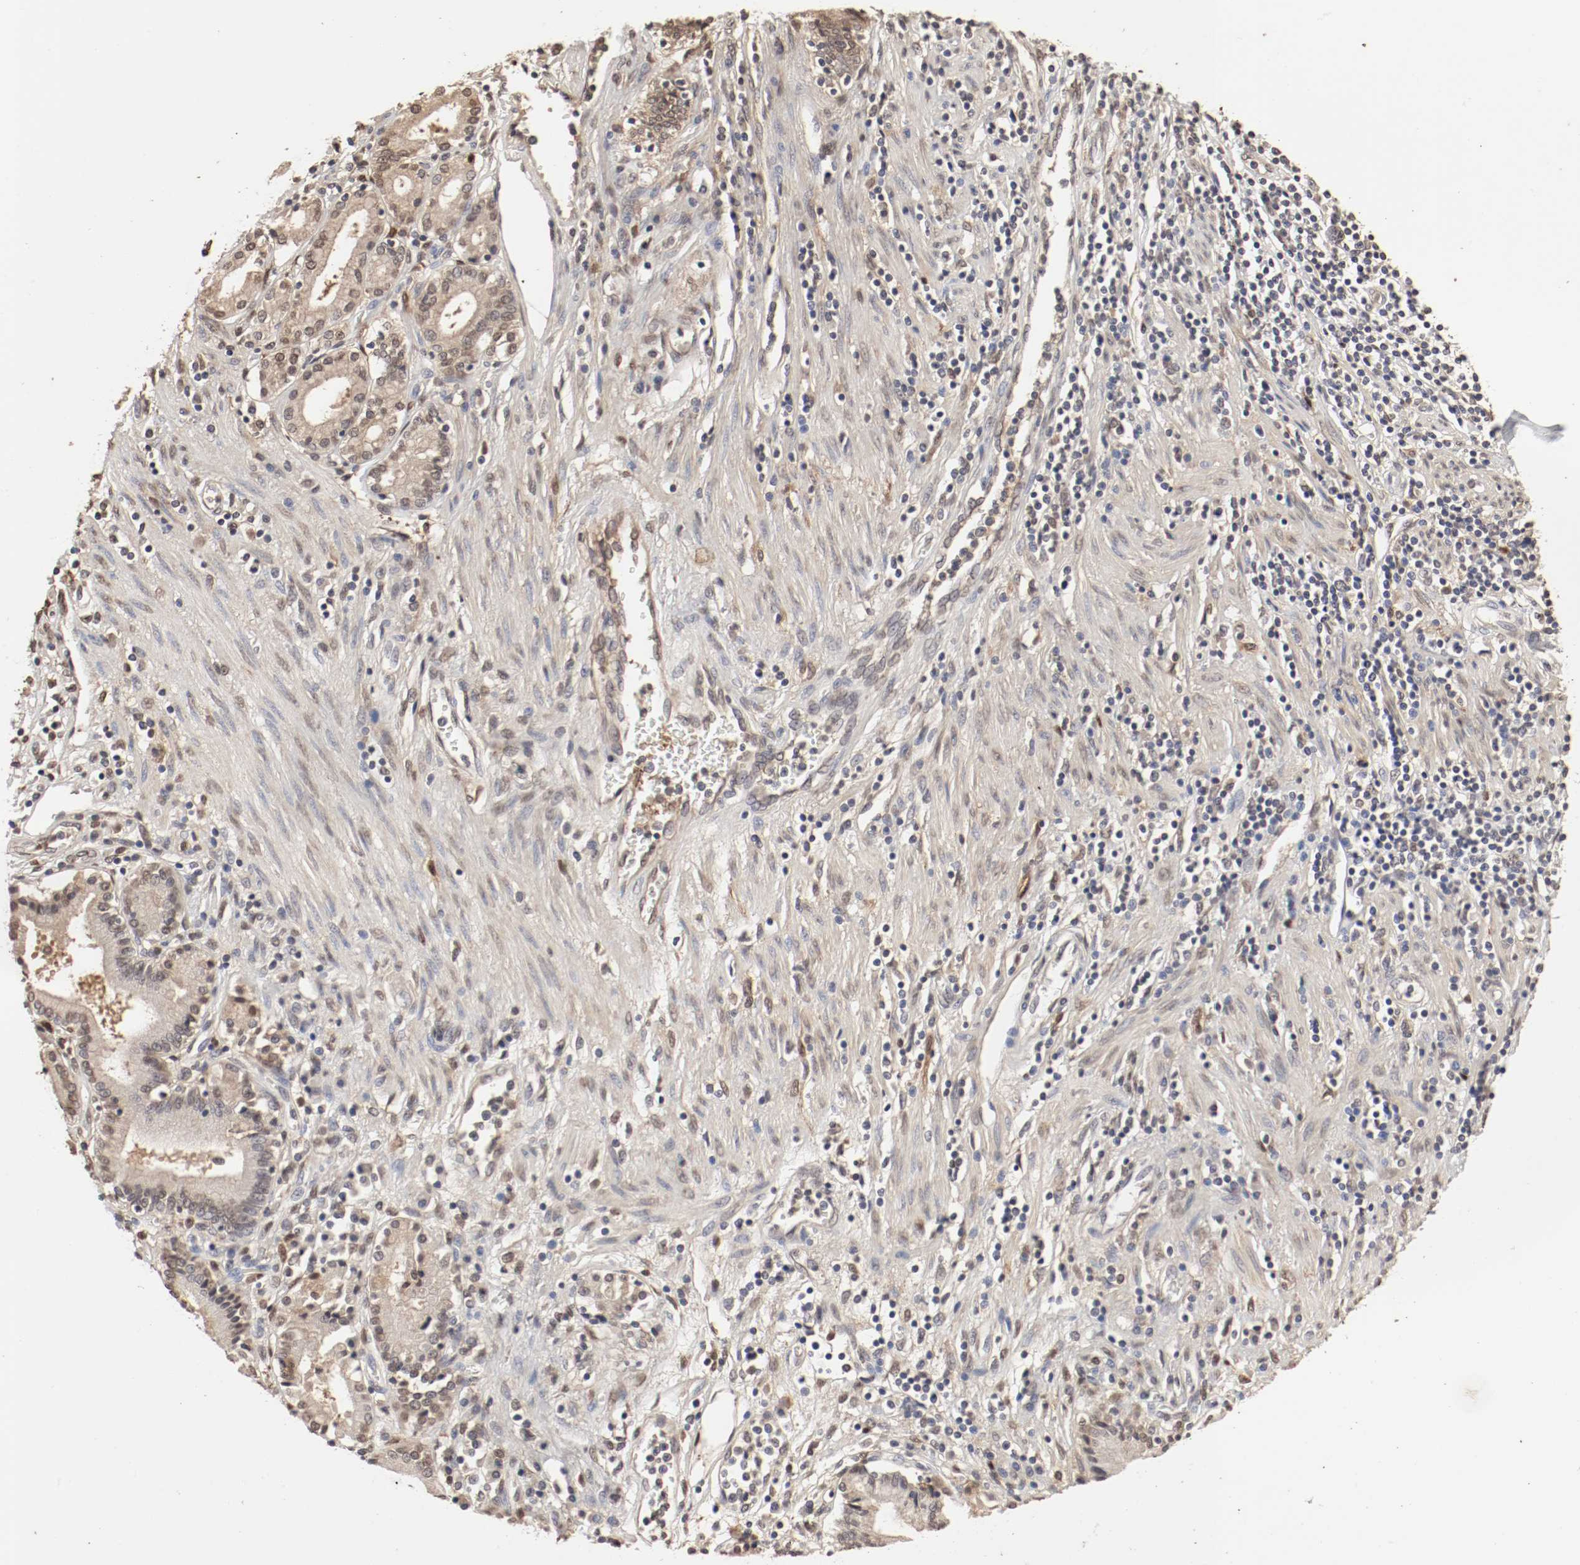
{"staining": {"intensity": "weak", "quantity": "<25%", "location": "cytoplasmic/membranous,nuclear"}, "tissue": "pancreatic cancer", "cell_type": "Tumor cells", "image_type": "cancer", "snomed": [{"axis": "morphology", "description": "Adenocarcinoma, NOS"}, {"axis": "topography", "description": "Pancreas"}], "caption": "Immunohistochemical staining of human adenocarcinoma (pancreatic) exhibits no significant expression in tumor cells.", "gene": "WASL", "patient": {"sex": "female", "age": 48}}